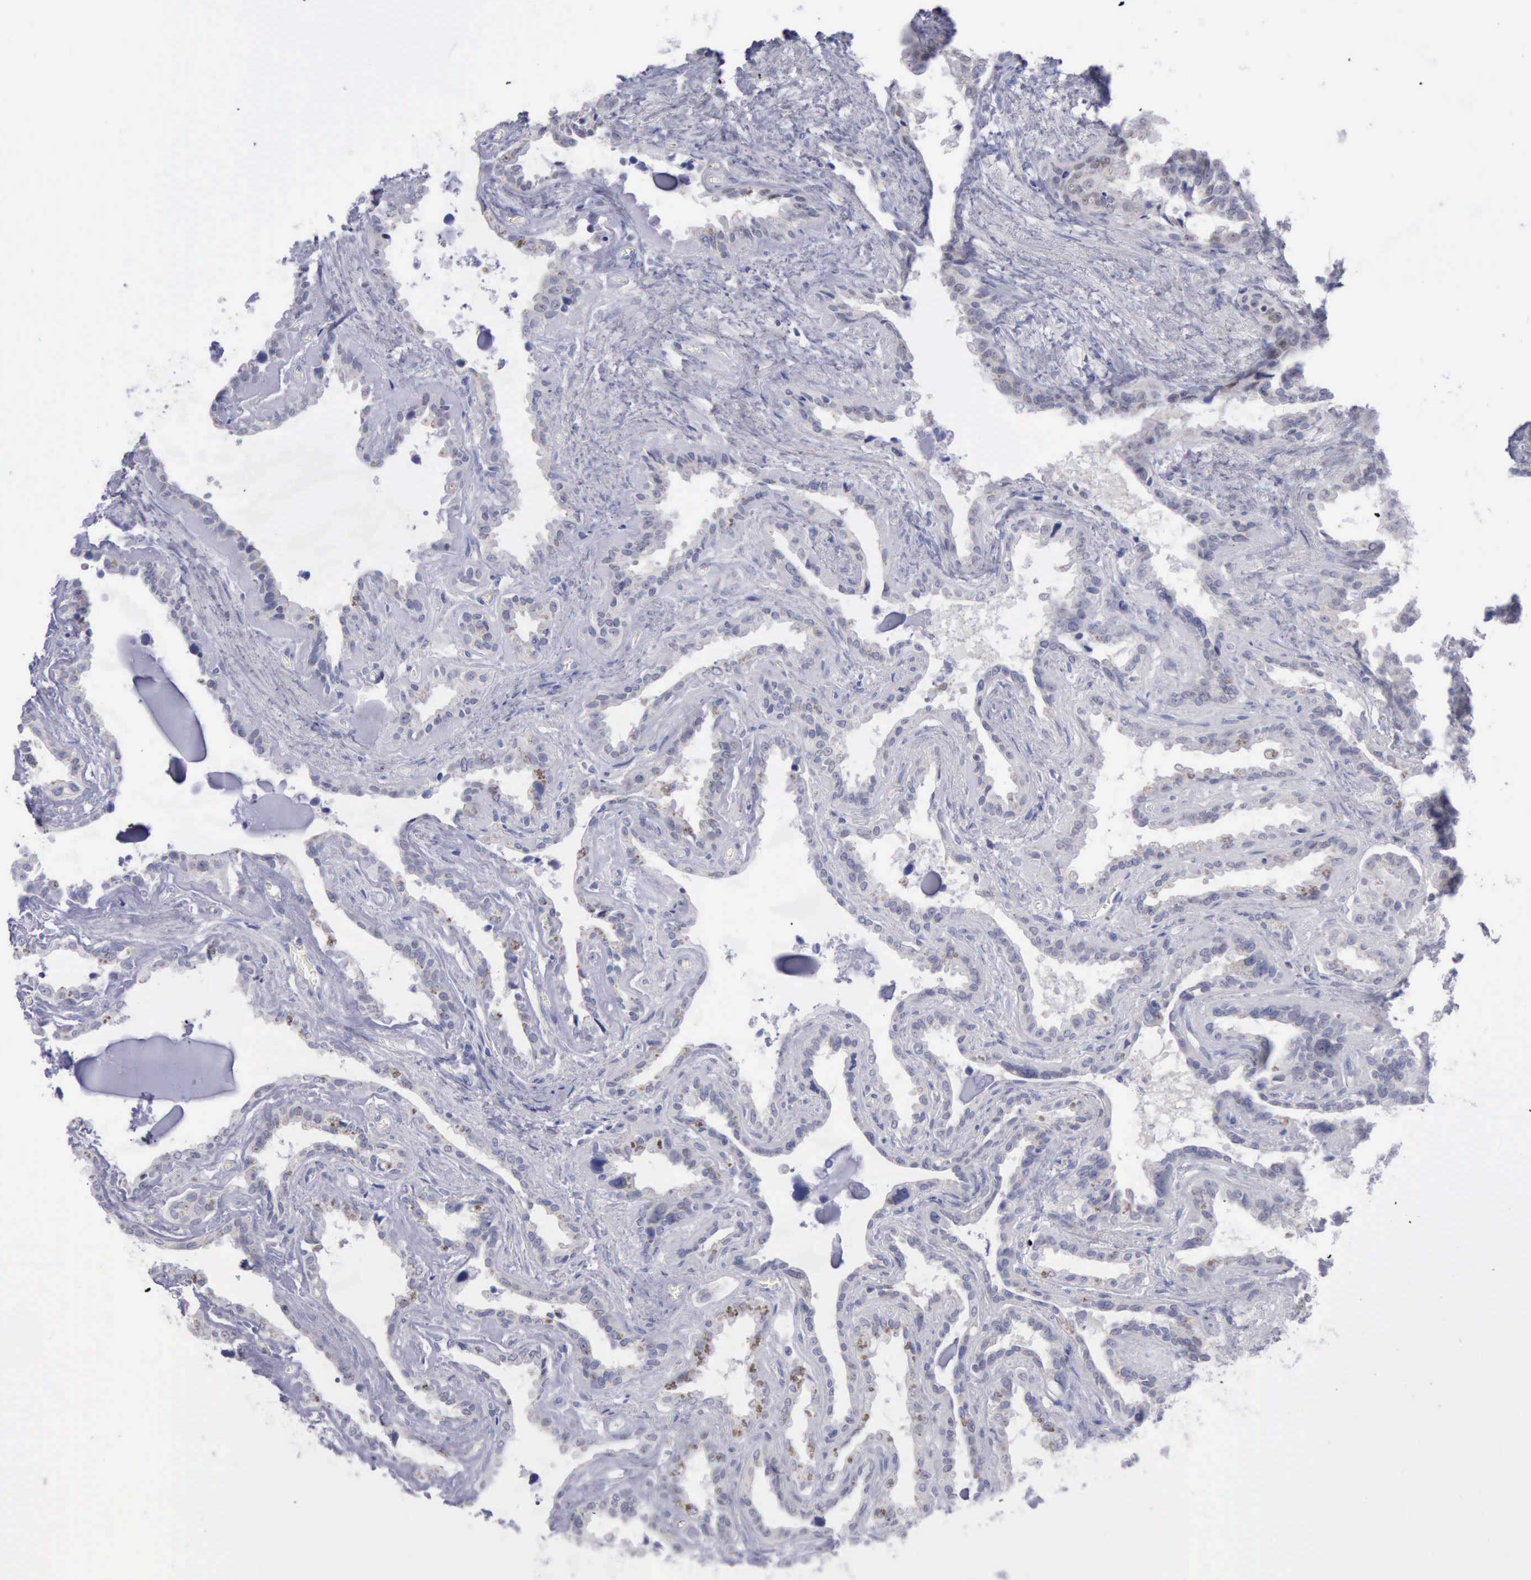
{"staining": {"intensity": "negative", "quantity": "none", "location": "none"}, "tissue": "seminal vesicle", "cell_type": "Glandular cells", "image_type": "normal", "snomed": [{"axis": "morphology", "description": "Normal tissue, NOS"}, {"axis": "morphology", "description": "Inflammation, NOS"}, {"axis": "topography", "description": "Urinary bladder"}, {"axis": "topography", "description": "Prostate"}, {"axis": "topography", "description": "Seminal veicle"}], "caption": "Immunohistochemistry of benign human seminal vesicle reveals no staining in glandular cells.", "gene": "SATB2", "patient": {"sex": "male", "age": 82}}